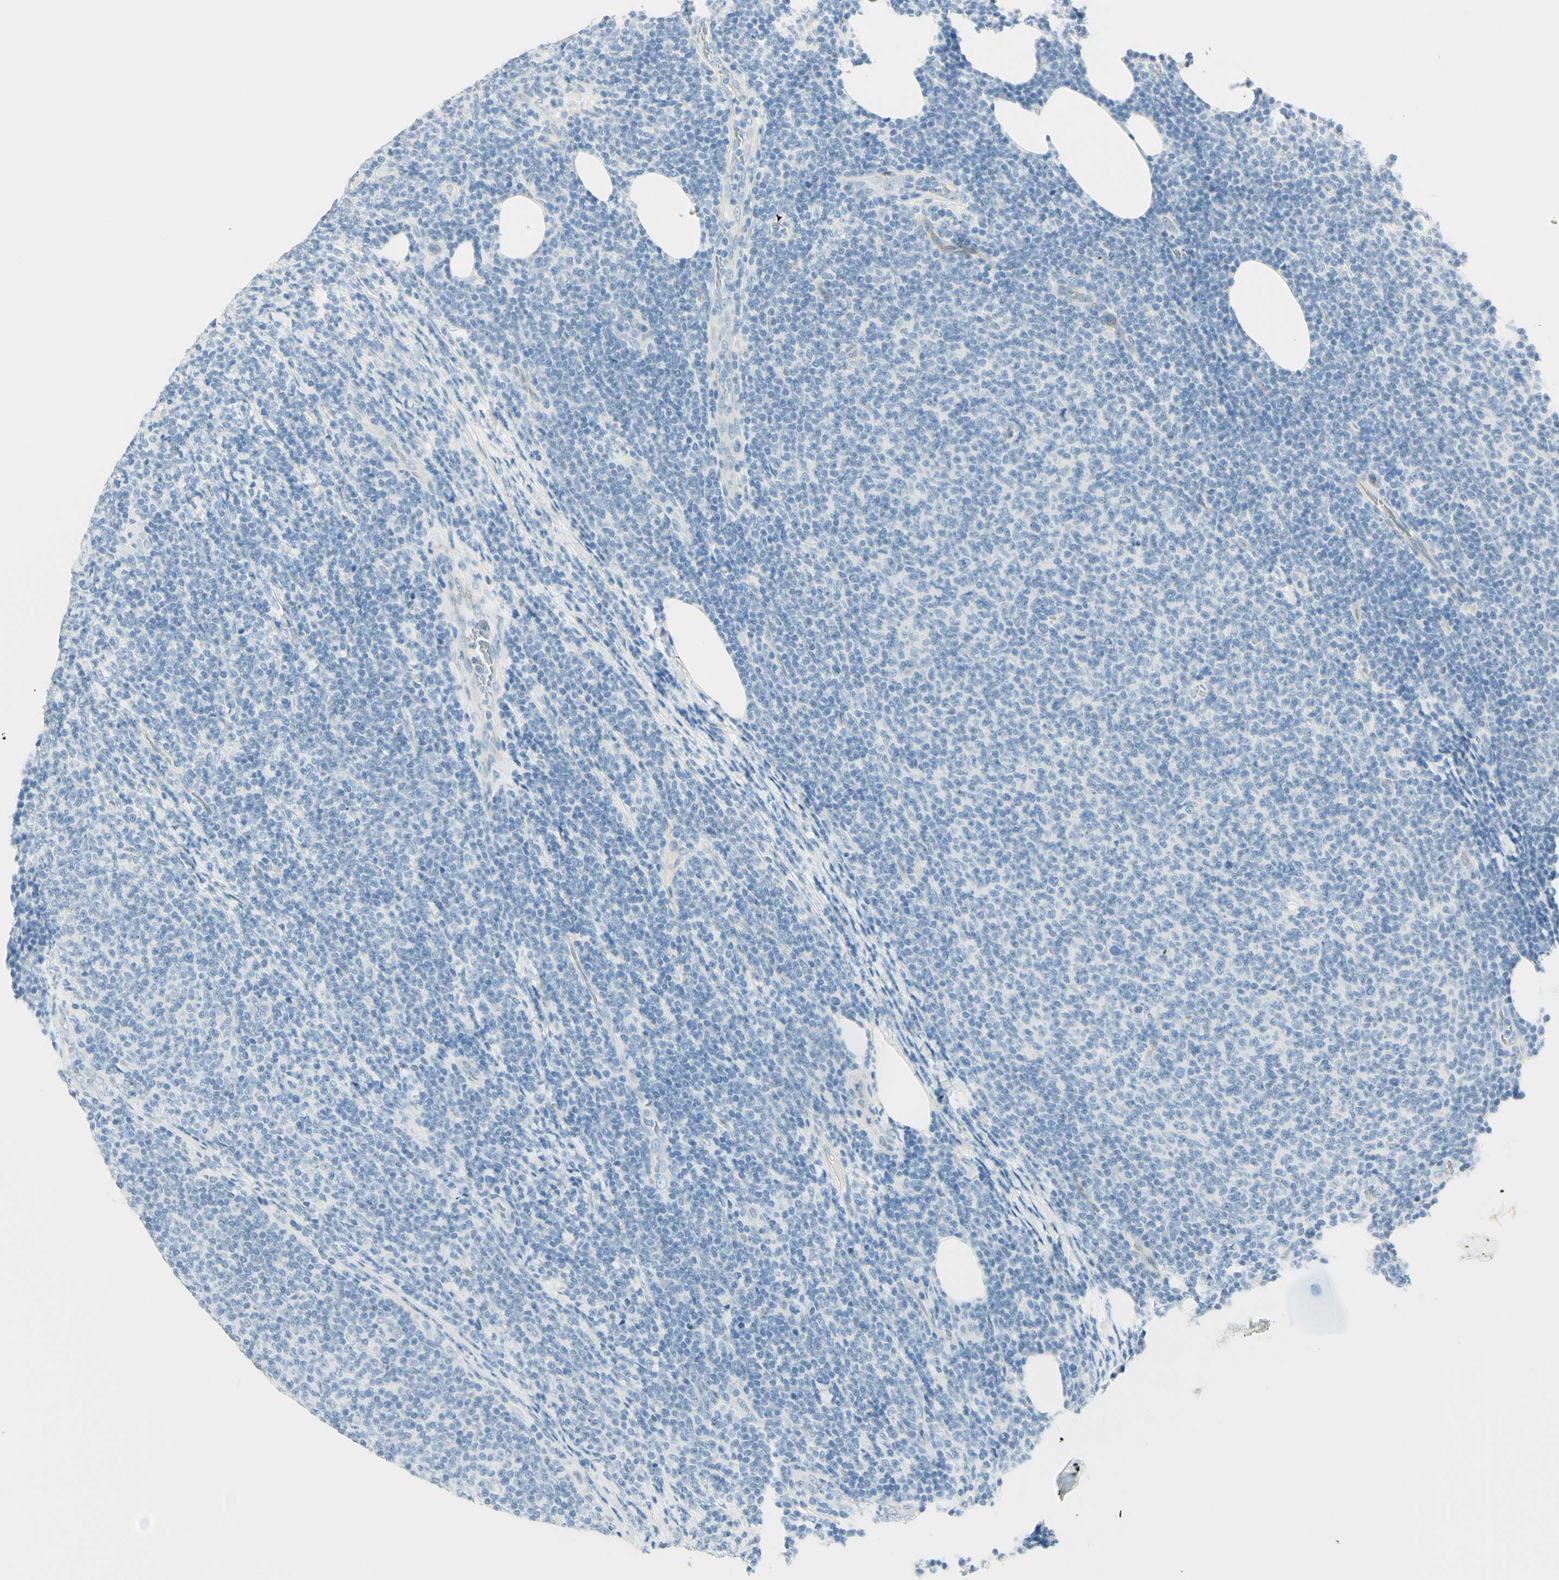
{"staining": {"intensity": "negative", "quantity": "none", "location": "none"}, "tissue": "lymphoma", "cell_type": "Tumor cells", "image_type": "cancer", "snomed": [{"axis": "morphology", "description": "Malignant lymphoma, non-Hodgkin's type, Low grade"}, {"axis": "topography", "description": "Lymph node"}], "caption": "This is an immunohistochemistry (IHC) histopathology image of human lymphoma. There is no expression in tumor cells.", "gene": "TMEM132D", "patient": {"sex": "male", "age": 66}}